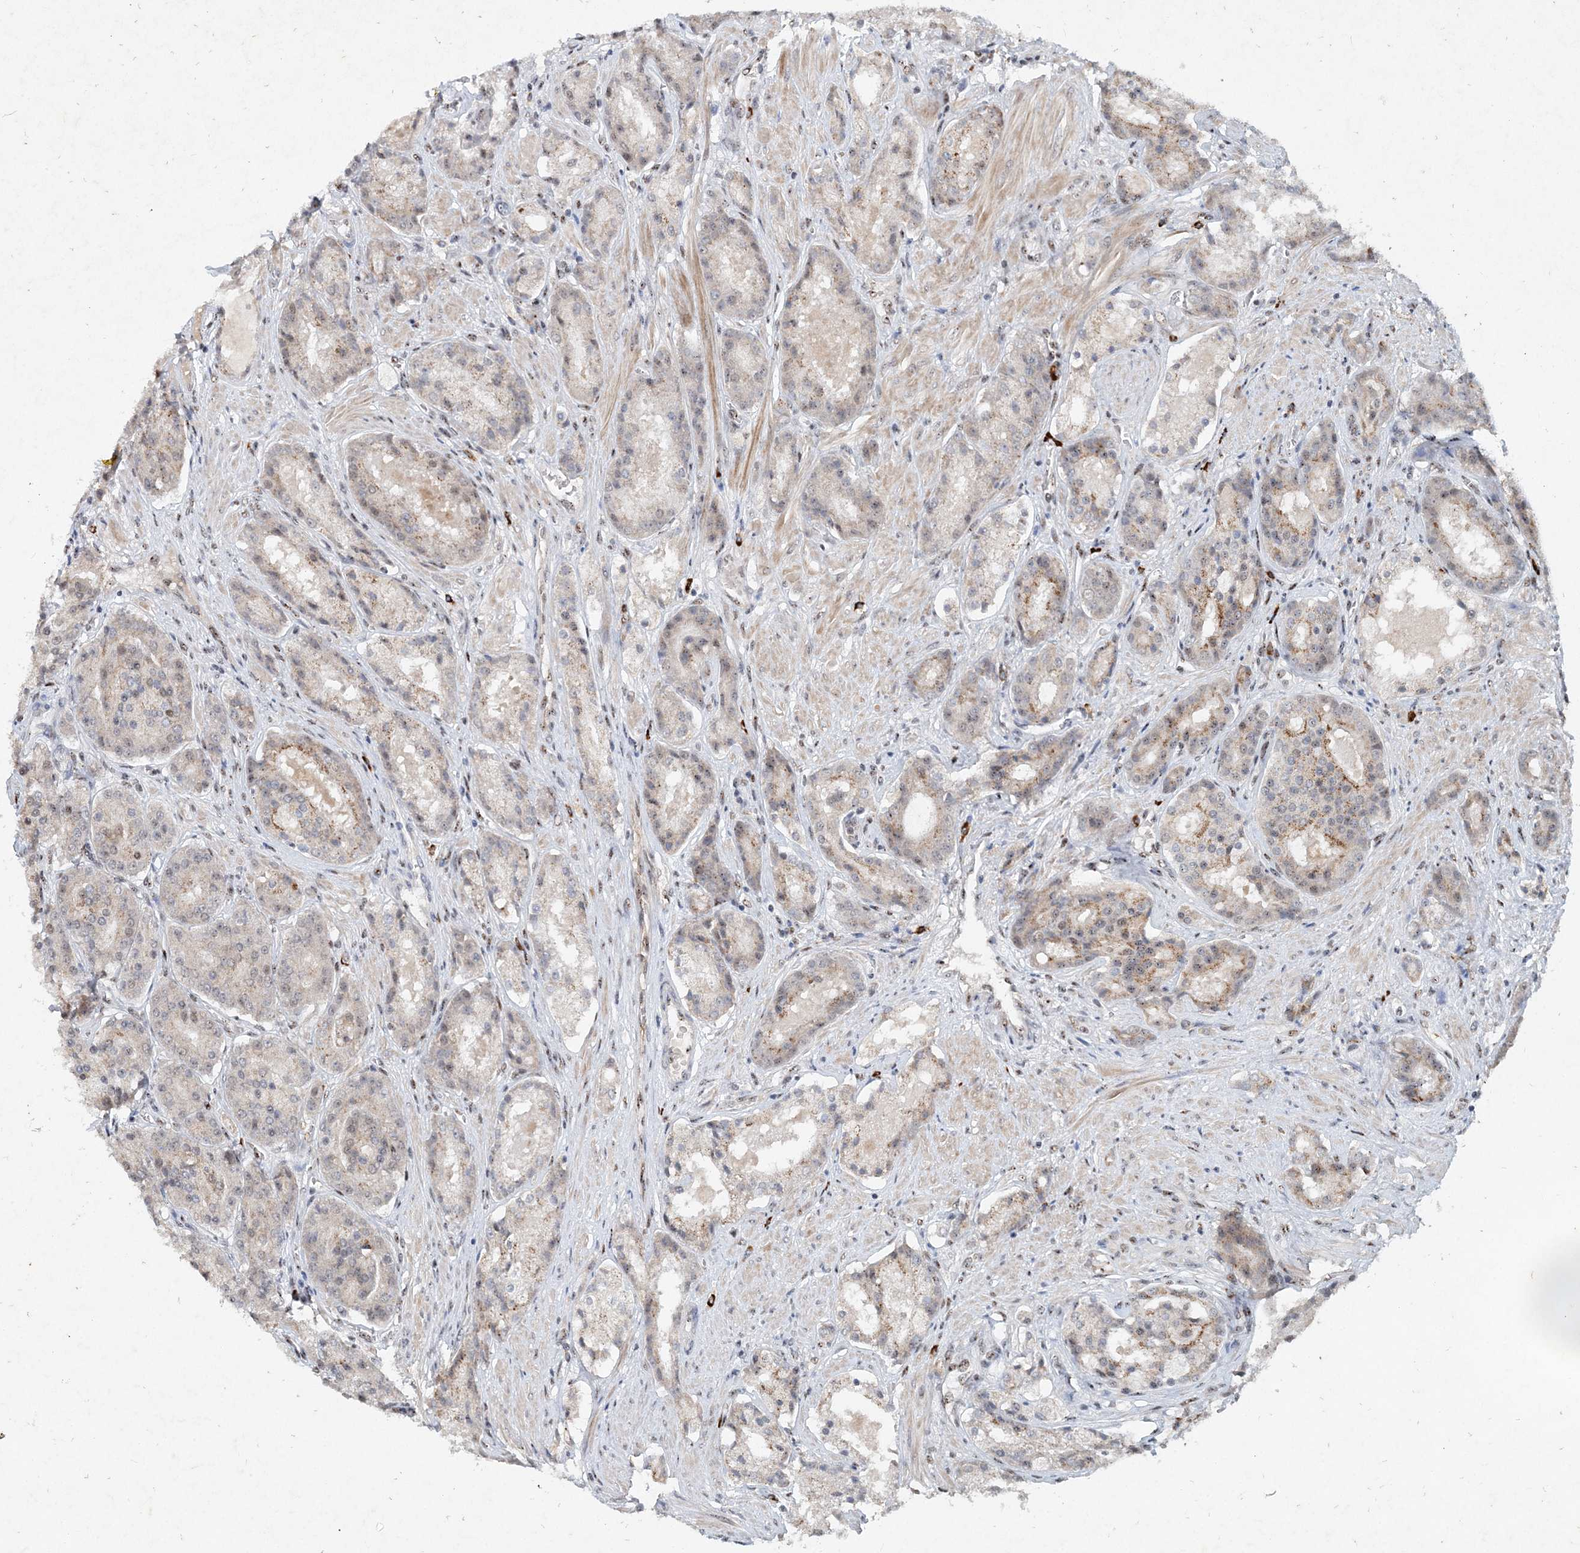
{"staining": {"intensity": "weak", "quantity": "25%-75%", "location": "cytoplasmic/membranous"}, "tissue": "prostate cancer", "cell_type": "Tumor cells", "image_type": "cancer", "snomed": [{"axis": "morphology", "description": "Adenocarcinoma, High grade"}, {"axis": "topography", "description": "Prostate"}], "caption": "This is a micrograph of immunohistochemistry (IHC) staining of adenocarcinoma (high-grade) (prostate), which shows weak staining in the cytoplasmic/membranous of tumor cells.", "gene": "GIN1", "patient": {"sex": "male", "age": 60}}